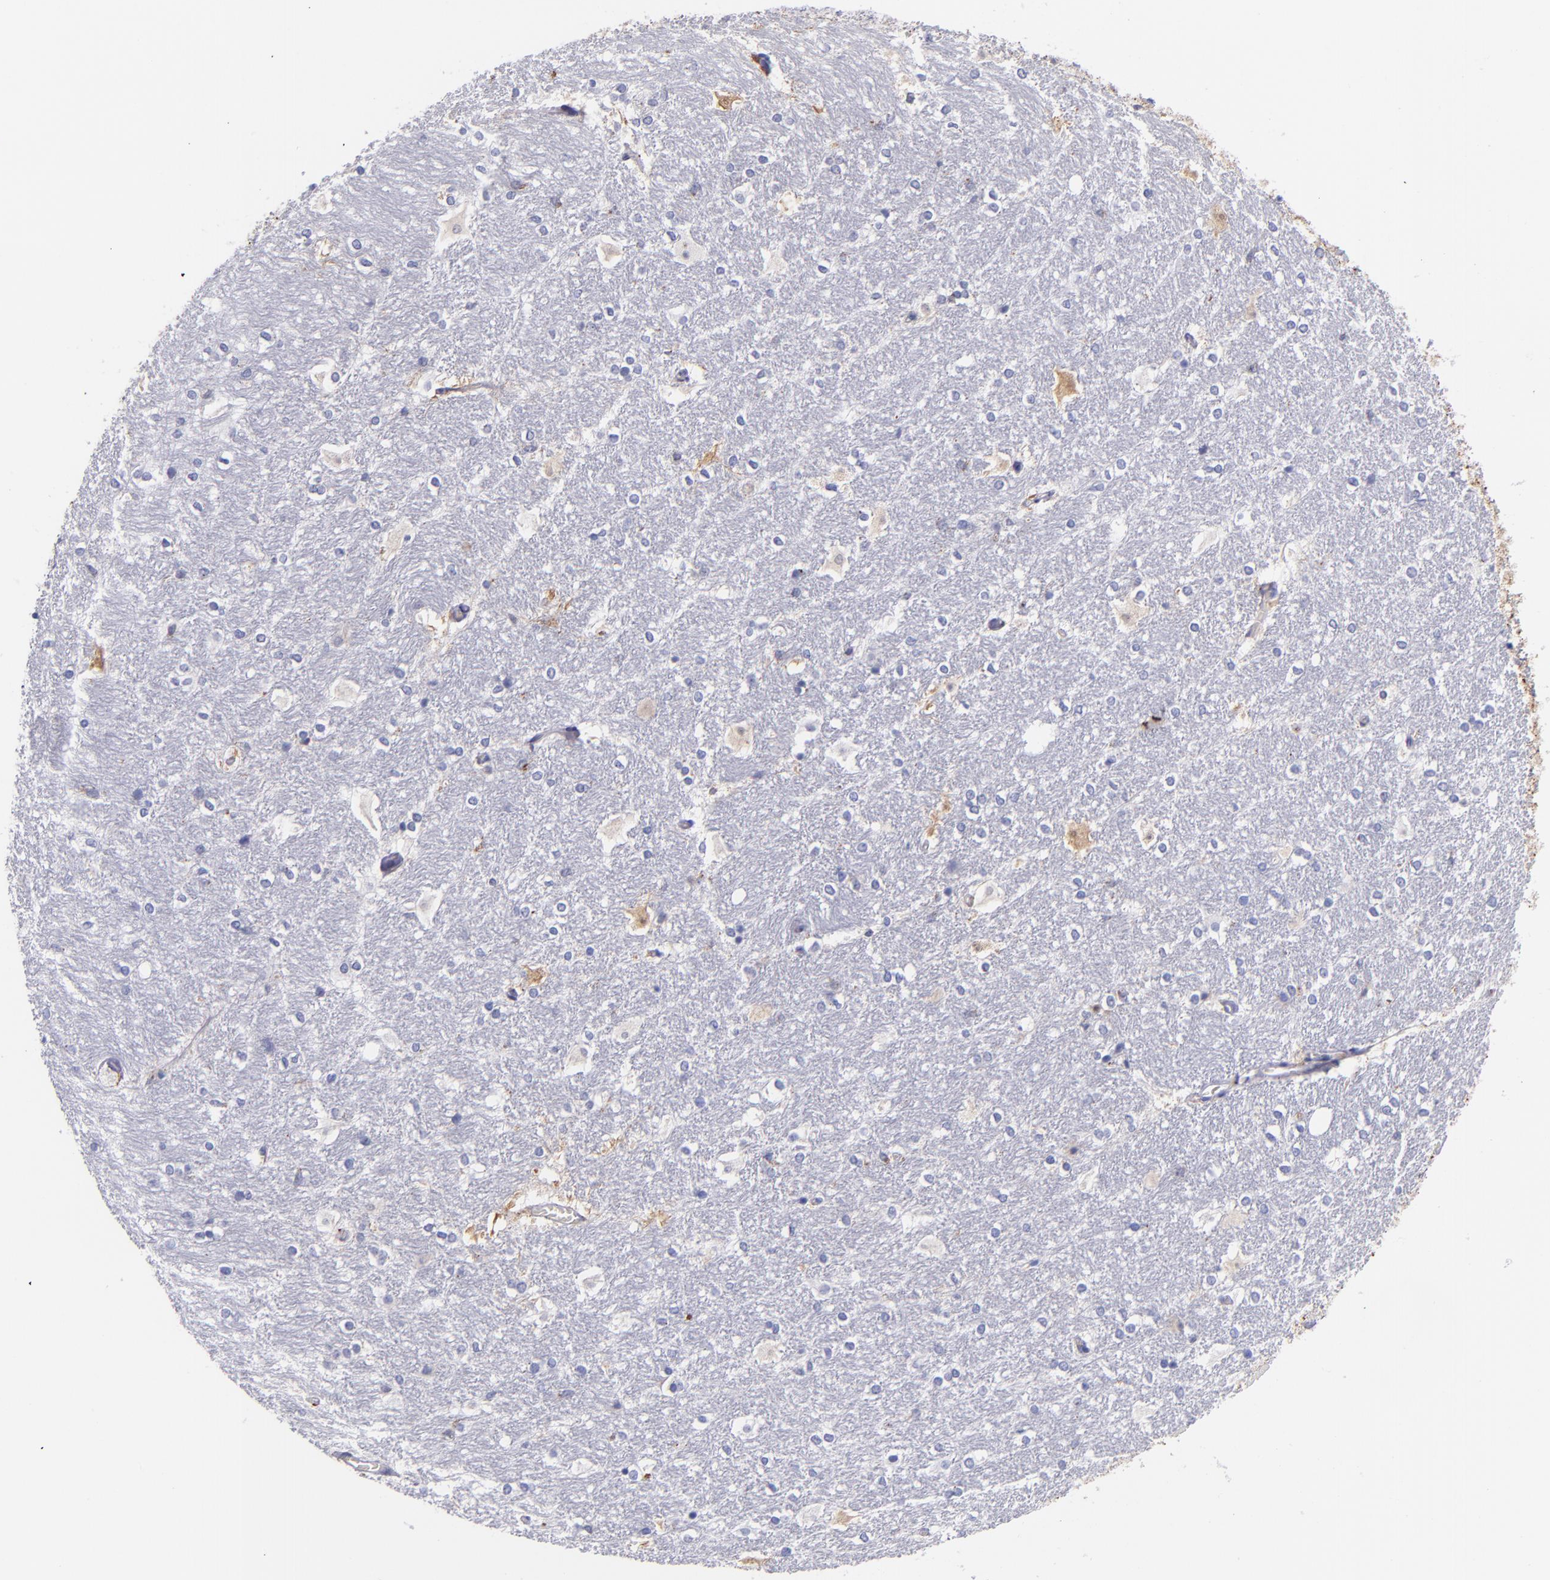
{"staining": {"intensity": "weak", "quantity": "<25%", "location": "cytoplasmic/membranous"}, "tissue": "hippocampus", "cell_type": "Glial cells", "image_type": "normal", "snomed": [{"axis": "morphology", "description": "Normal tissue, NOS"}, {"axis": "topography", "description": "Hippocampus"}], "caption": "A micrograph of hippocampus stained for a protein displays no brown staining in glial cells. Brightfield microscopy of immunohistochemistry stained with DAB (brown) and hematoxylin (blue), captured at high magnification.", "gene": "IVL", "patient": {"sex": "female", "age": 19}}